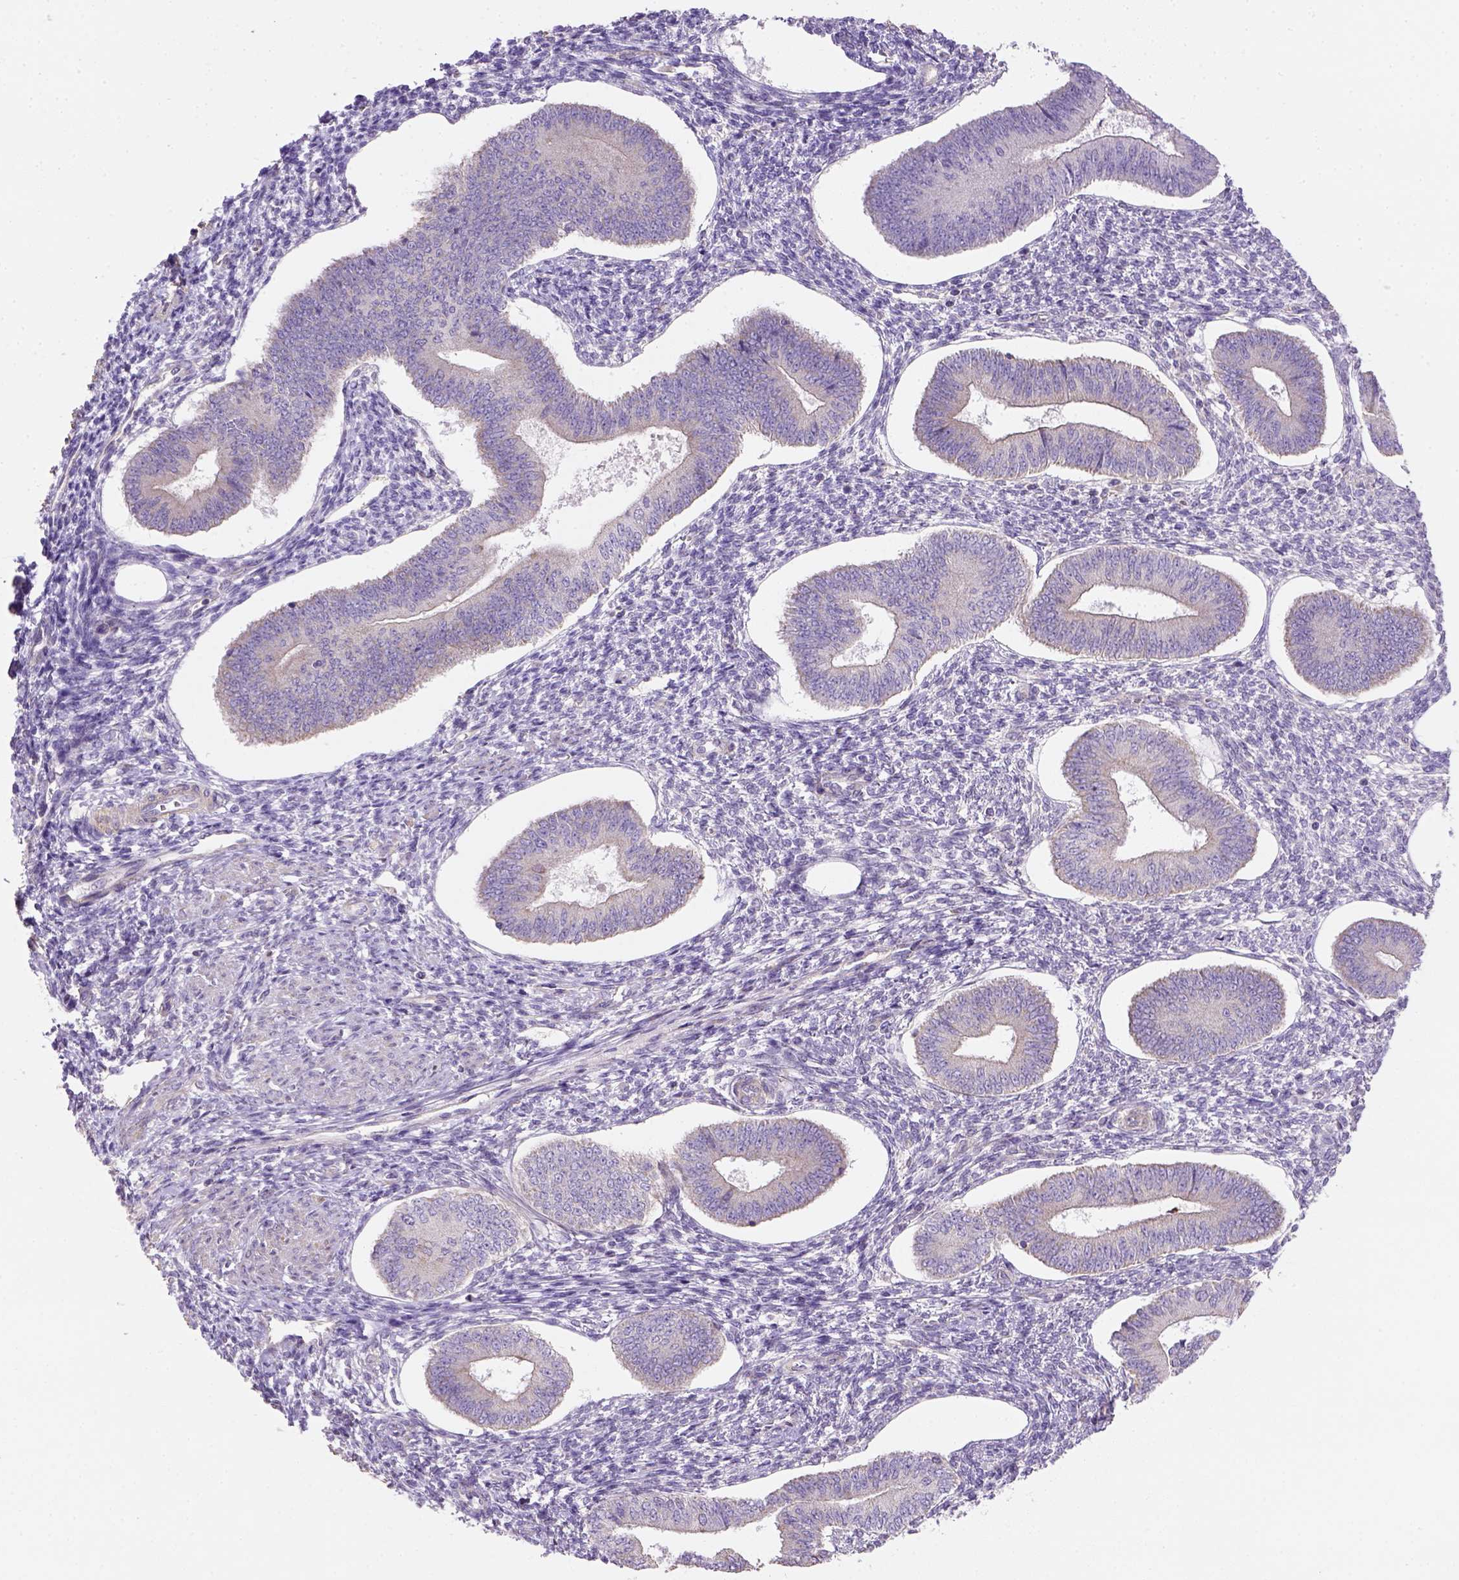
{"staining": {"intensity": "negative", "quantity": "none", "location": "none"}, "tissue": "endometrium", "cell_type": "Cells in endometrial stroma", "image_type": "normal", "snomed": [{"axis": "morphology", "description": "Normal tissue, NOS"}, {"axis": "topography", "description": "Endometrium"}], "caption": "A photomicrograph of human endometrium is negative for staining in cells in endometrial stroma. (Brightfield microscopy of DAB immunohistochemistry (IHC) at high magnification).", "gene": "HTRA1", "patient": {"sex": "female", "age": 42}}